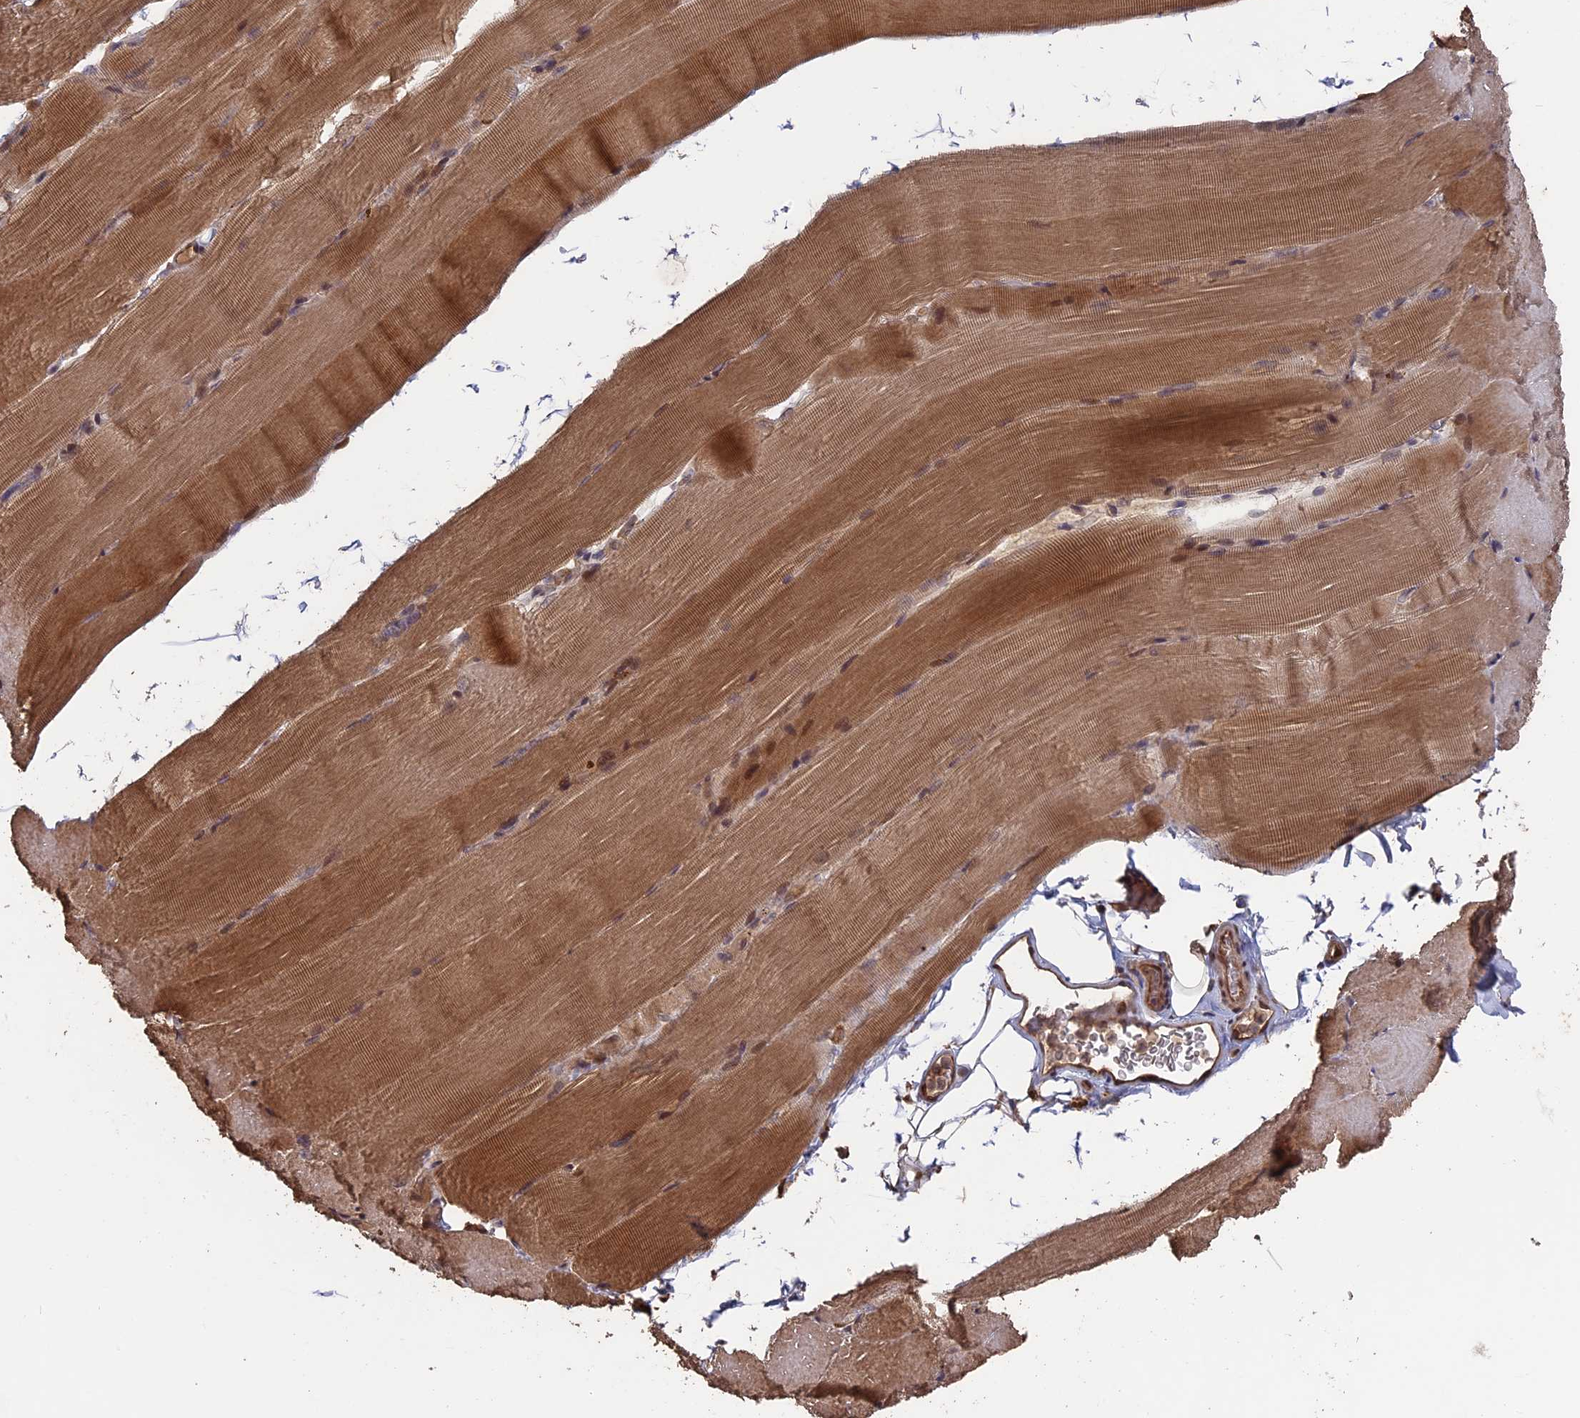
{"staining": {"intensity": "moderate", "quantity": ">75%", "location": "cytoplasmic/membranous"}, "tissue": "skeletal muscle", "cell_type": "Myocytes", "image_type": "normal", "snomed": [{"axis": "morphology", "description": "Normal tissue, NOS"}, {"axis": "topography", "description": "Skeletal muscle"}, {"axis": "topography", "description": "Parathyroid gland"}], "caption": "Brown immunohistochemical staining in normal skeletal muscle demonstrates moderate cytoplasmic/membranous expression in approximately >75% of myocytes. Immunohistochemistry (ihc) stains the protein of interest in brown and the nuclei are stained blue.", "gene": "TELO2", "patient": {"sex": "female", "age": 37}}